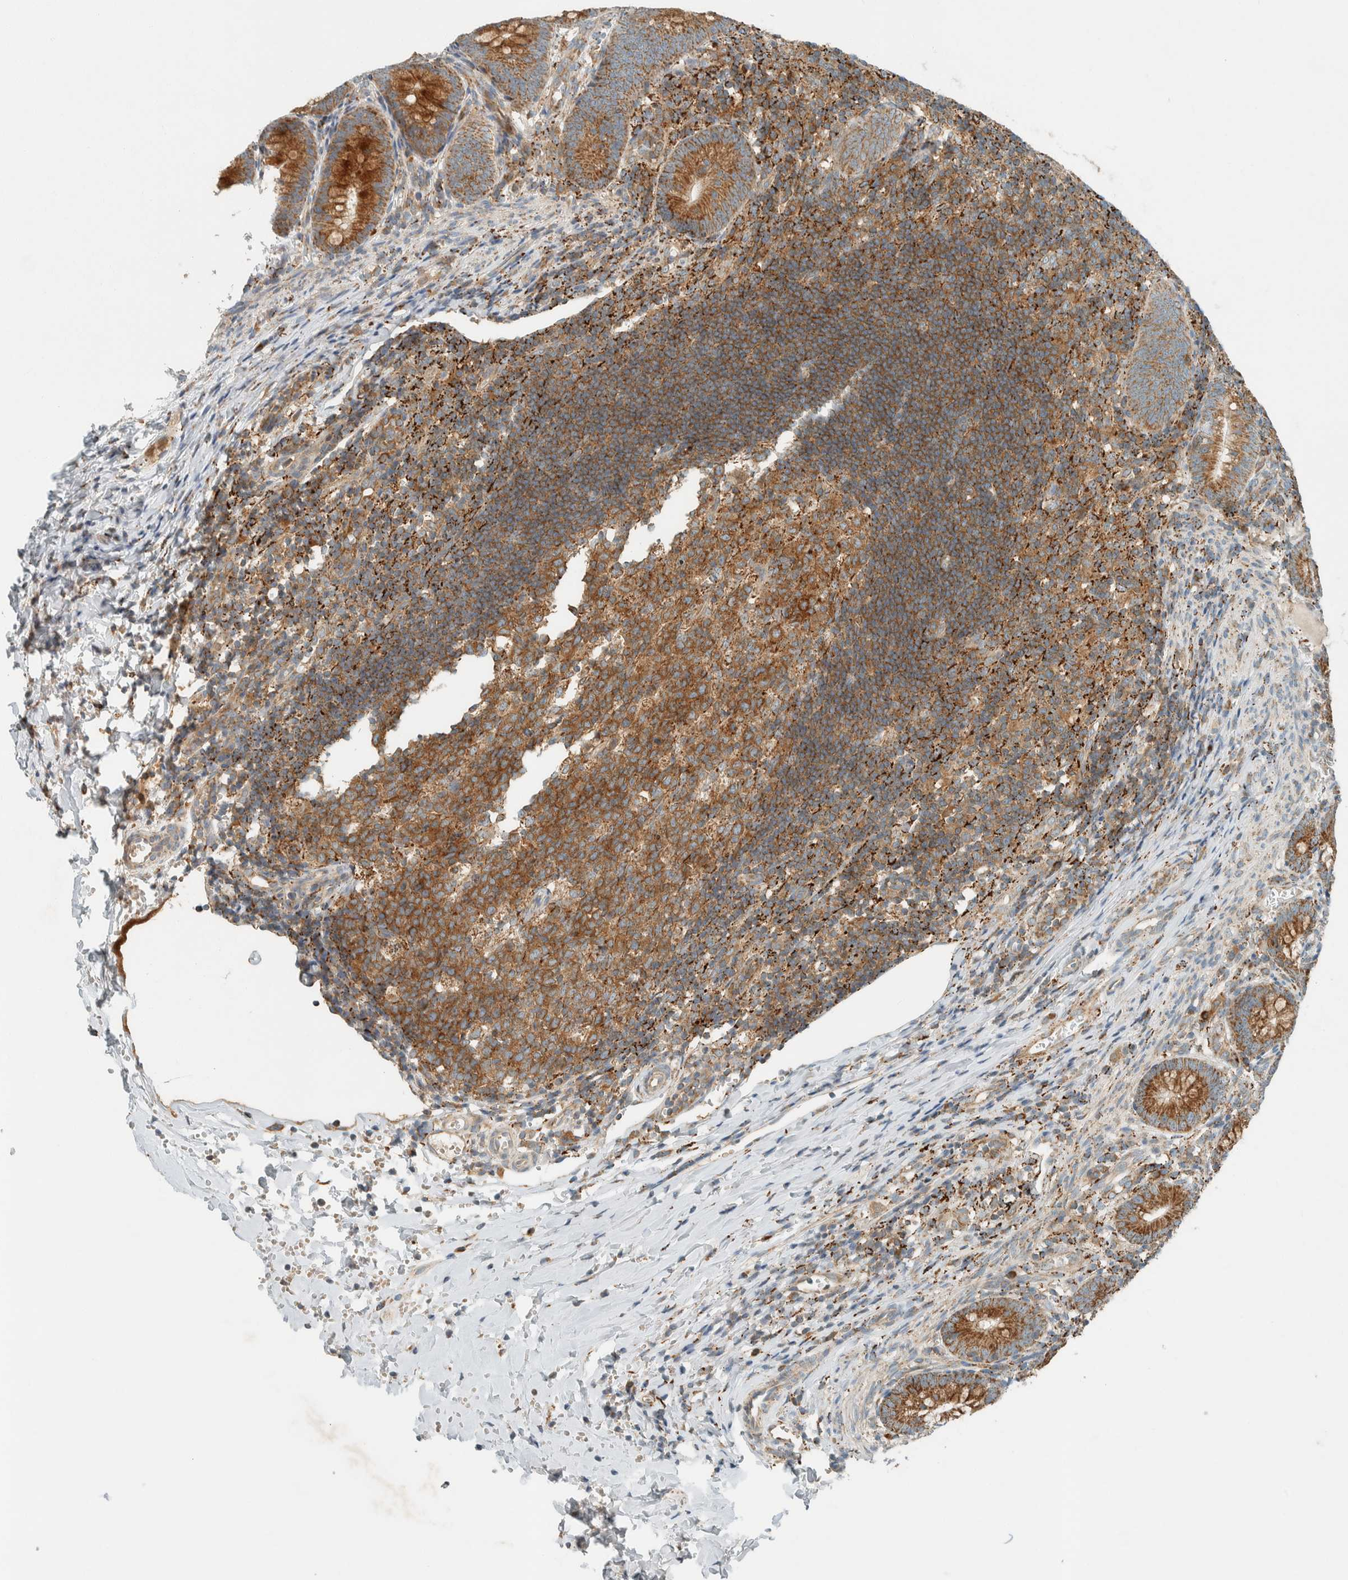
{"staining": {"intensity": "strong", "quantity": ">75%", "location": "cytoplasmic/membranous"}, "tissue": "appendix", "cell_type": "Glandular cells", "image_type": "normal", "snomed": [{"axis": "morphology", "description": "Normal tissue, NOS"}, {"axis": "topography", "description": "Appendix"}], "caption": "This is an image of immunohistochemistry (IHC) staining of unremarkable appendix, which shows strong expression in the cytoplasmic/membranous of glandular cells.", "gene": "SPAG5", "patient": {"sex": "male", "age": 1}}